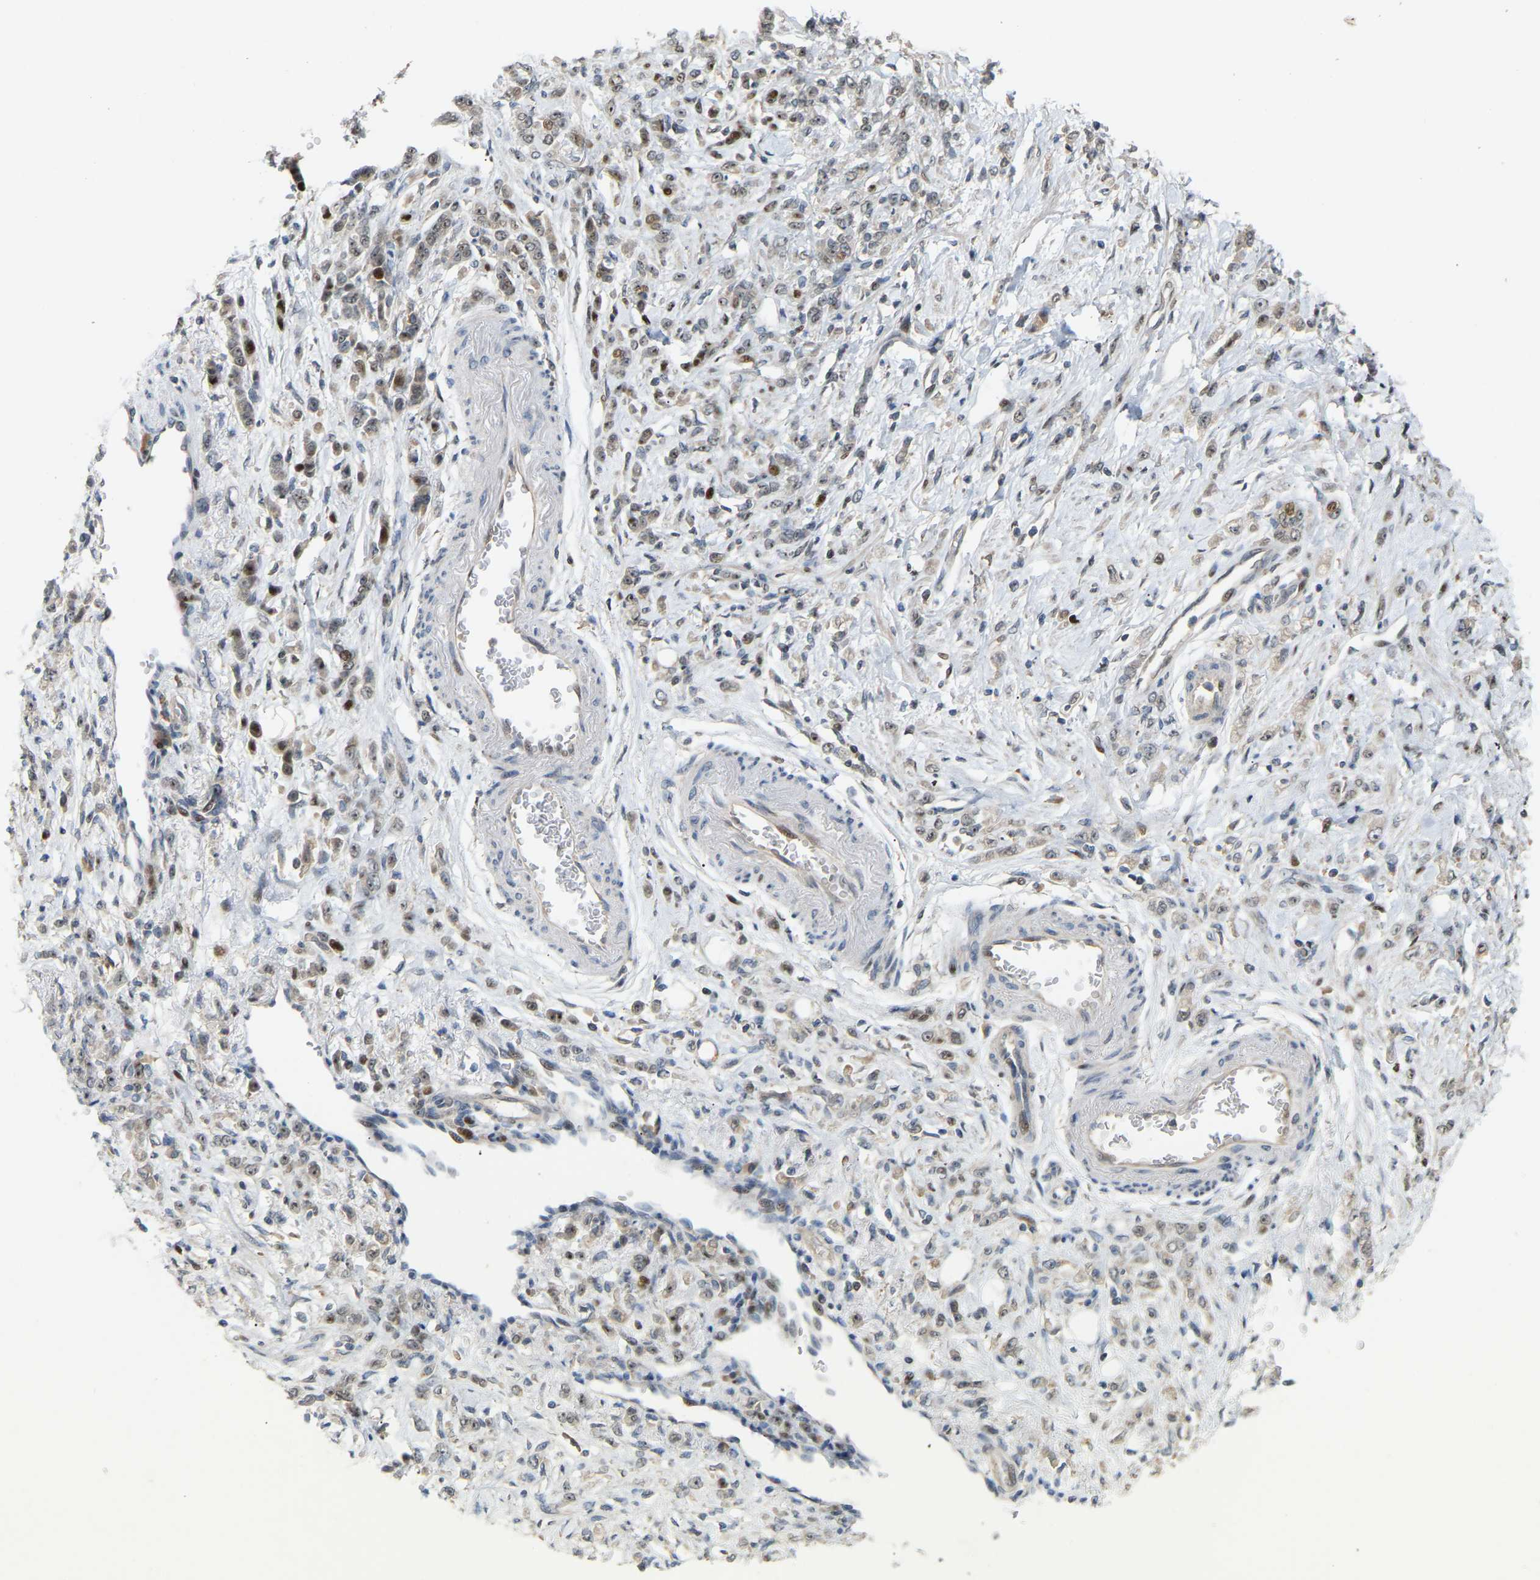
{"staining": {"intensity": "weak", "quantity": "<25%", "location": "nuclear"}, "tissue": "stomach cancer", "cell_type": "Tumor cells", "image_type": "cancer", "snomed": [{"axis": "morphology", "description": "Normal tissue, NOS"}, {"axis": "morphology", "description": "Adenocarcinoma, NOS"}, {"axis": "topography", "description": "Stomach"}], "caption": "This is an IHC photomicrograph of stomach adenocarcinoma. There is no positivity in tumor cells.", "gene": "PTPN4", "patient": {"sex": "male", "age": 82}}